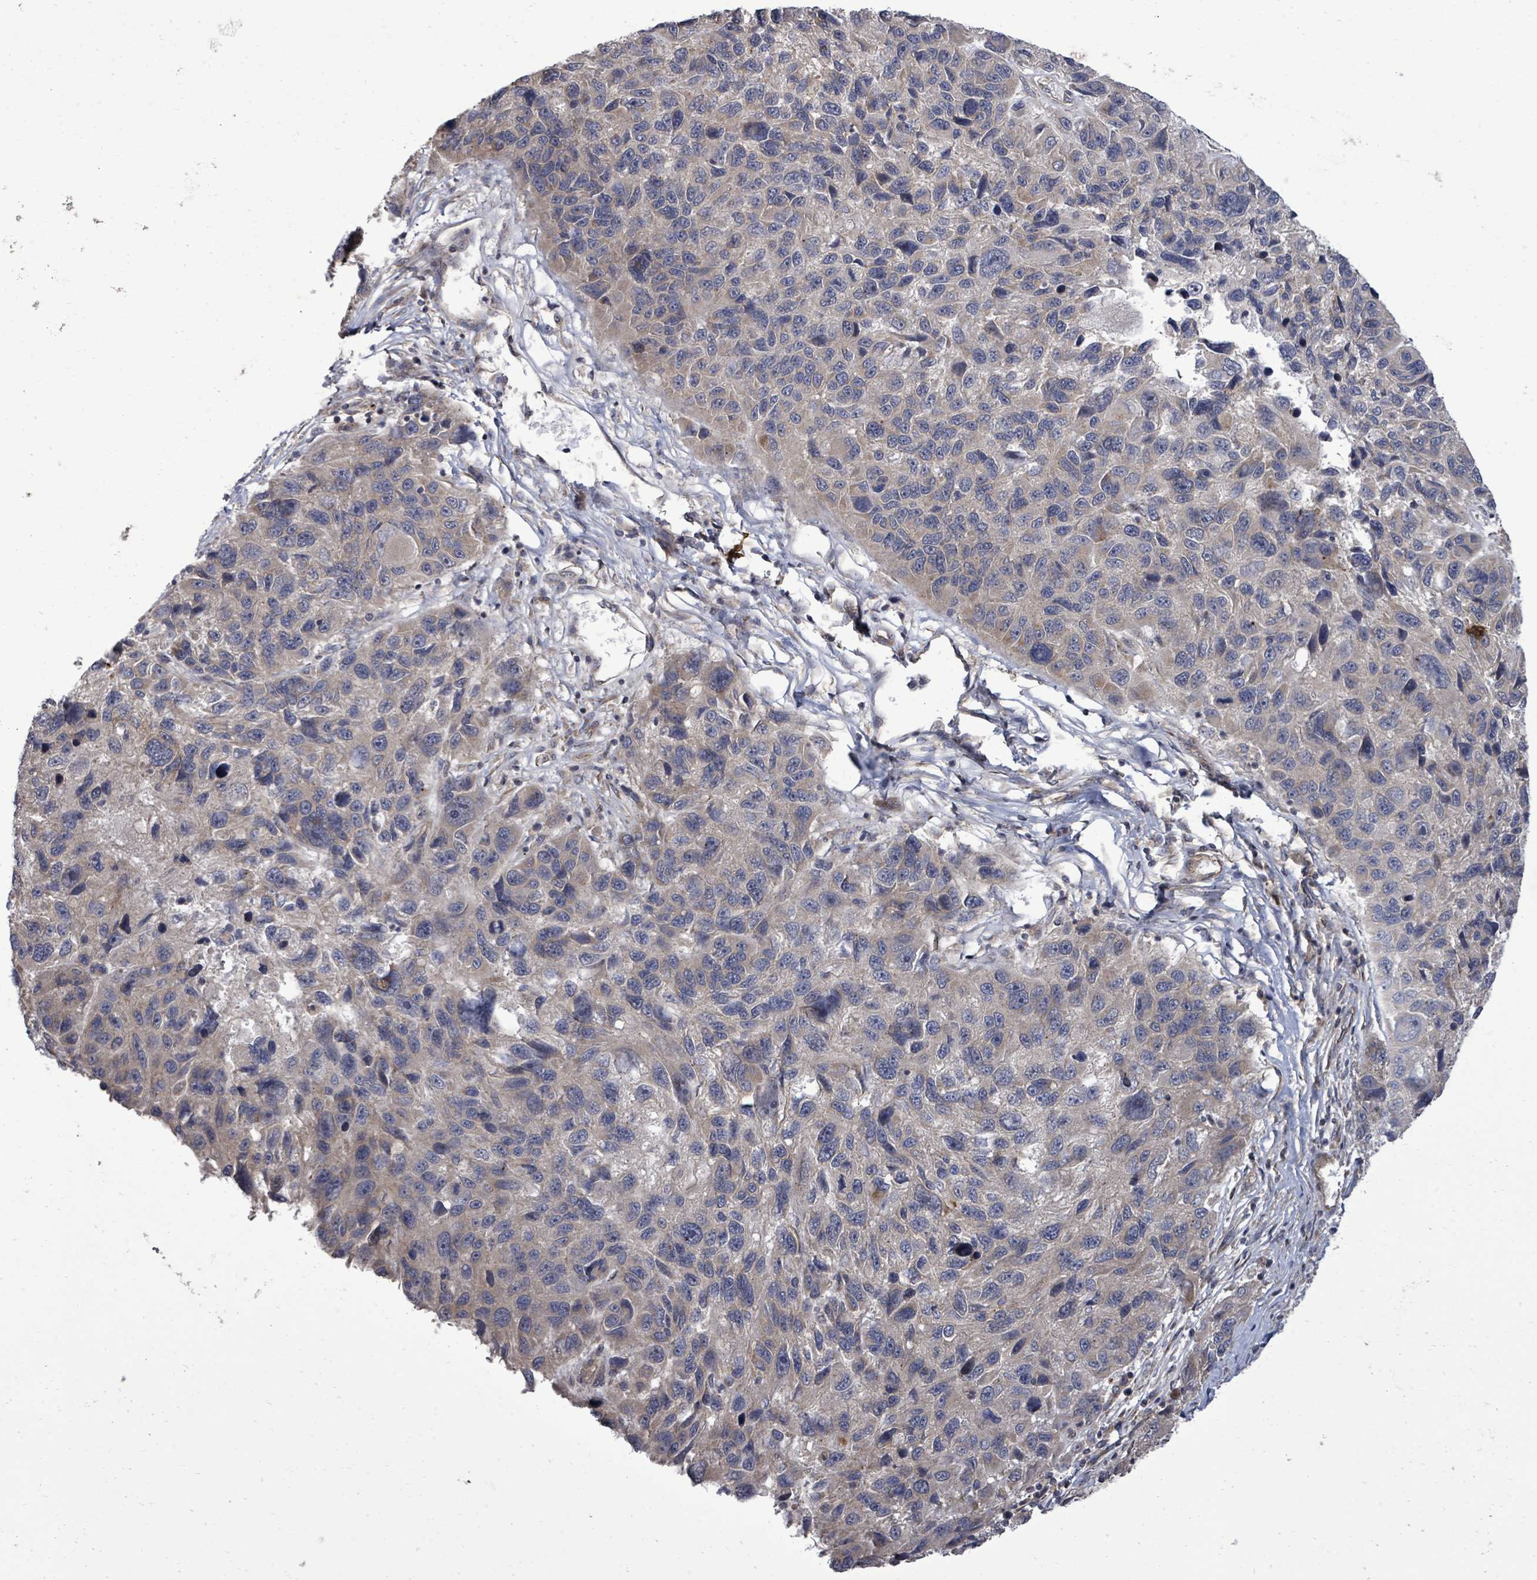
{"staining": {"intensity": "weak", "quantity": "<25%", "location": "cytoplasmic/membranous"}, "tissue": "melanoma", "cell_type": "Tumor cells", "image_type": "cancer", "snomed": [{"axis": "morphology", "description": "Malignant melanoma, NOS"}, {"axis": "topography", "description": "Skin"}], "caption": "The image shows no staining of tumor cells in melanoma.", "gene": "KRTAP27-1", "patient": {"sex": "male", "age": 53}}